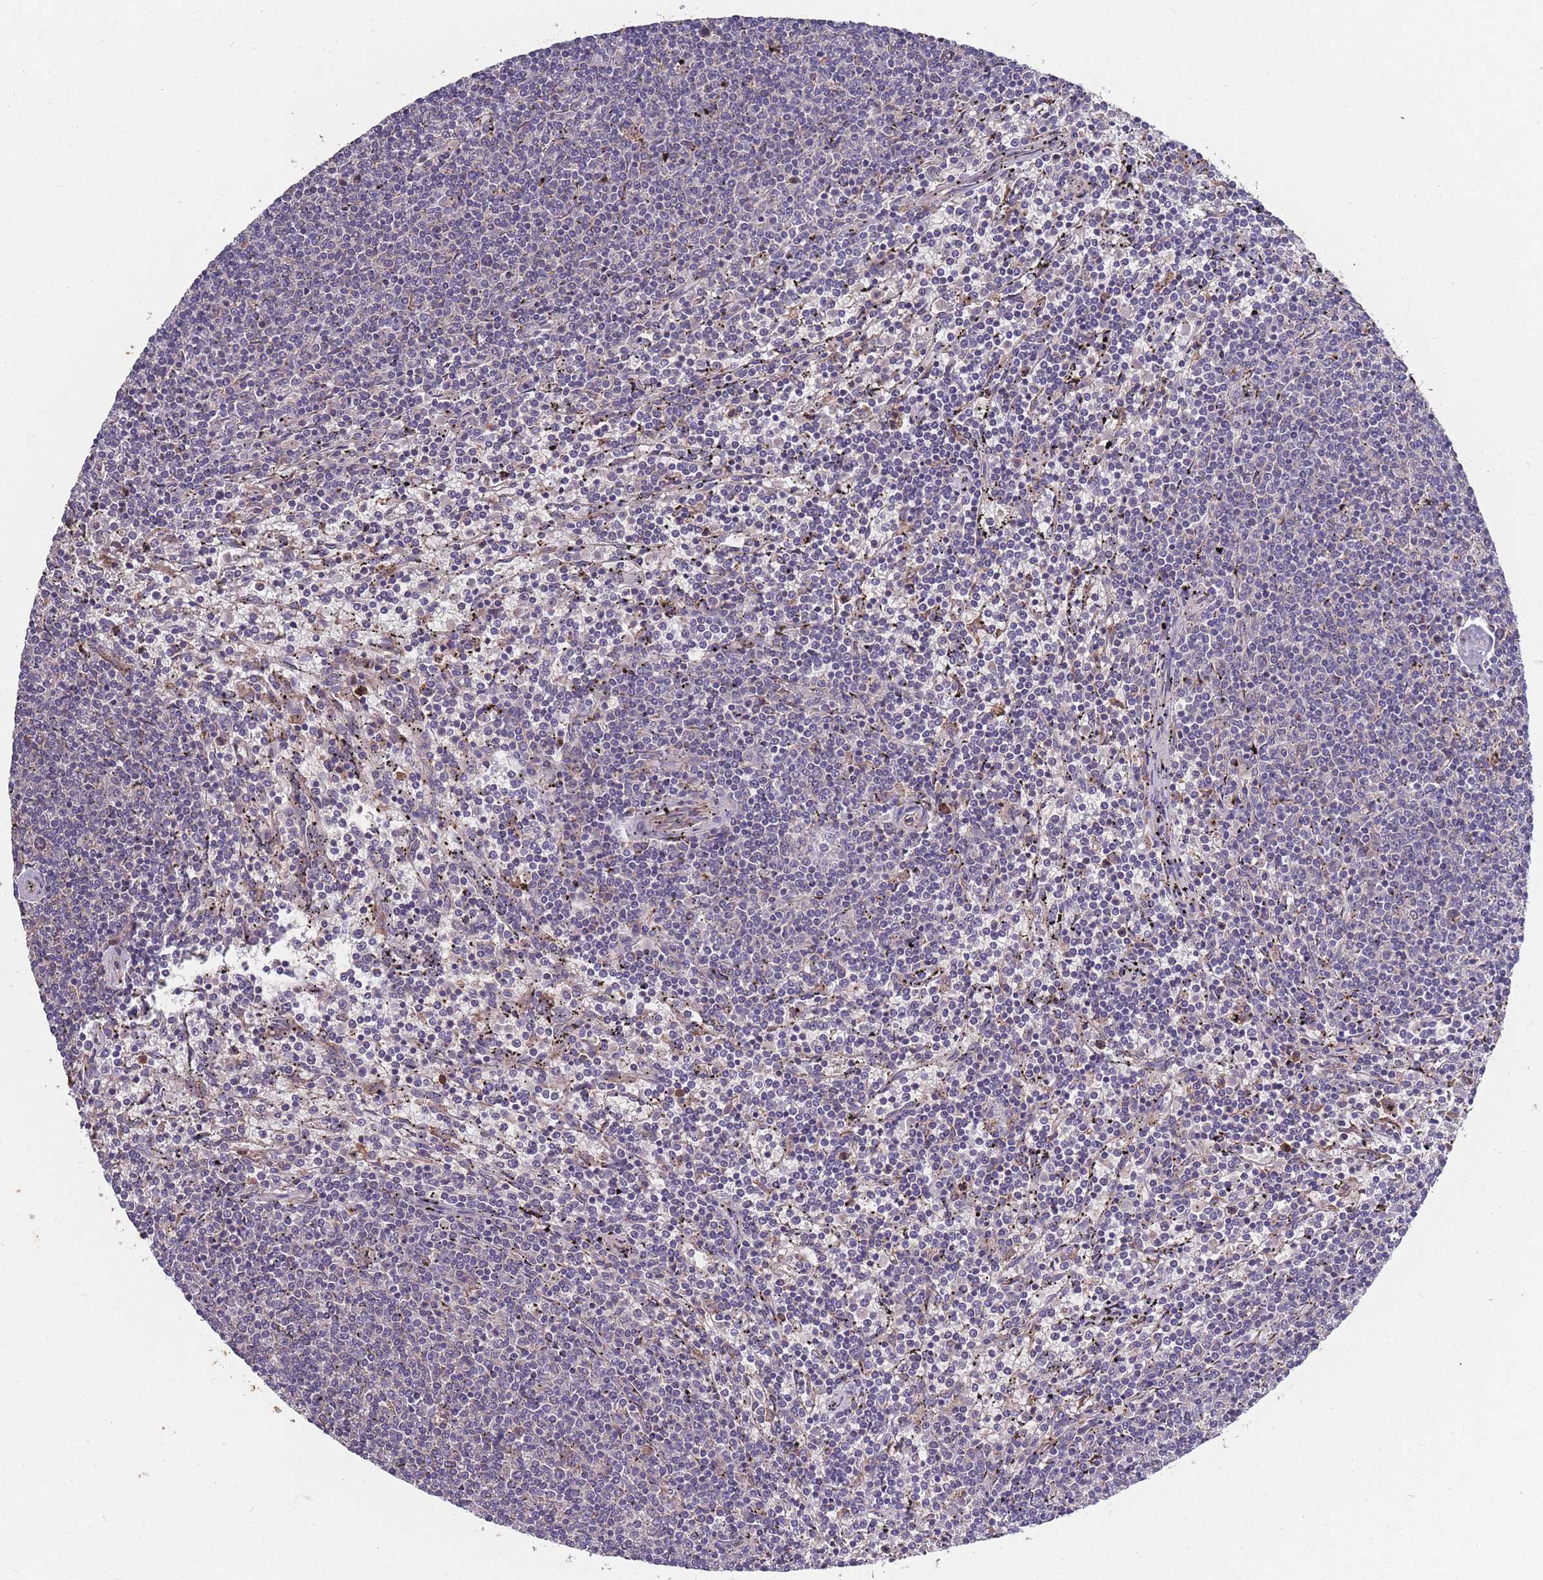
{"staining": {"intensity": "negative", "quantity": "none", "location": "none"}, "tissue": "lymphoma", "cell_type": "Tumor cells", "image_type": "cancer", "snomed": [{"axis": "morphology", "description": "Malignant lymphoma, non-Hodgkin's type, Low grade"}, {"axis": "topography", "description": "Spleen"}], "caption": "This is a image of immunohistochemistry (IHC) staining of lymphoma, which shows no staining in tumor cells.", "gene": "STIM2", "patient": {"sex": "female", "age": 50}}